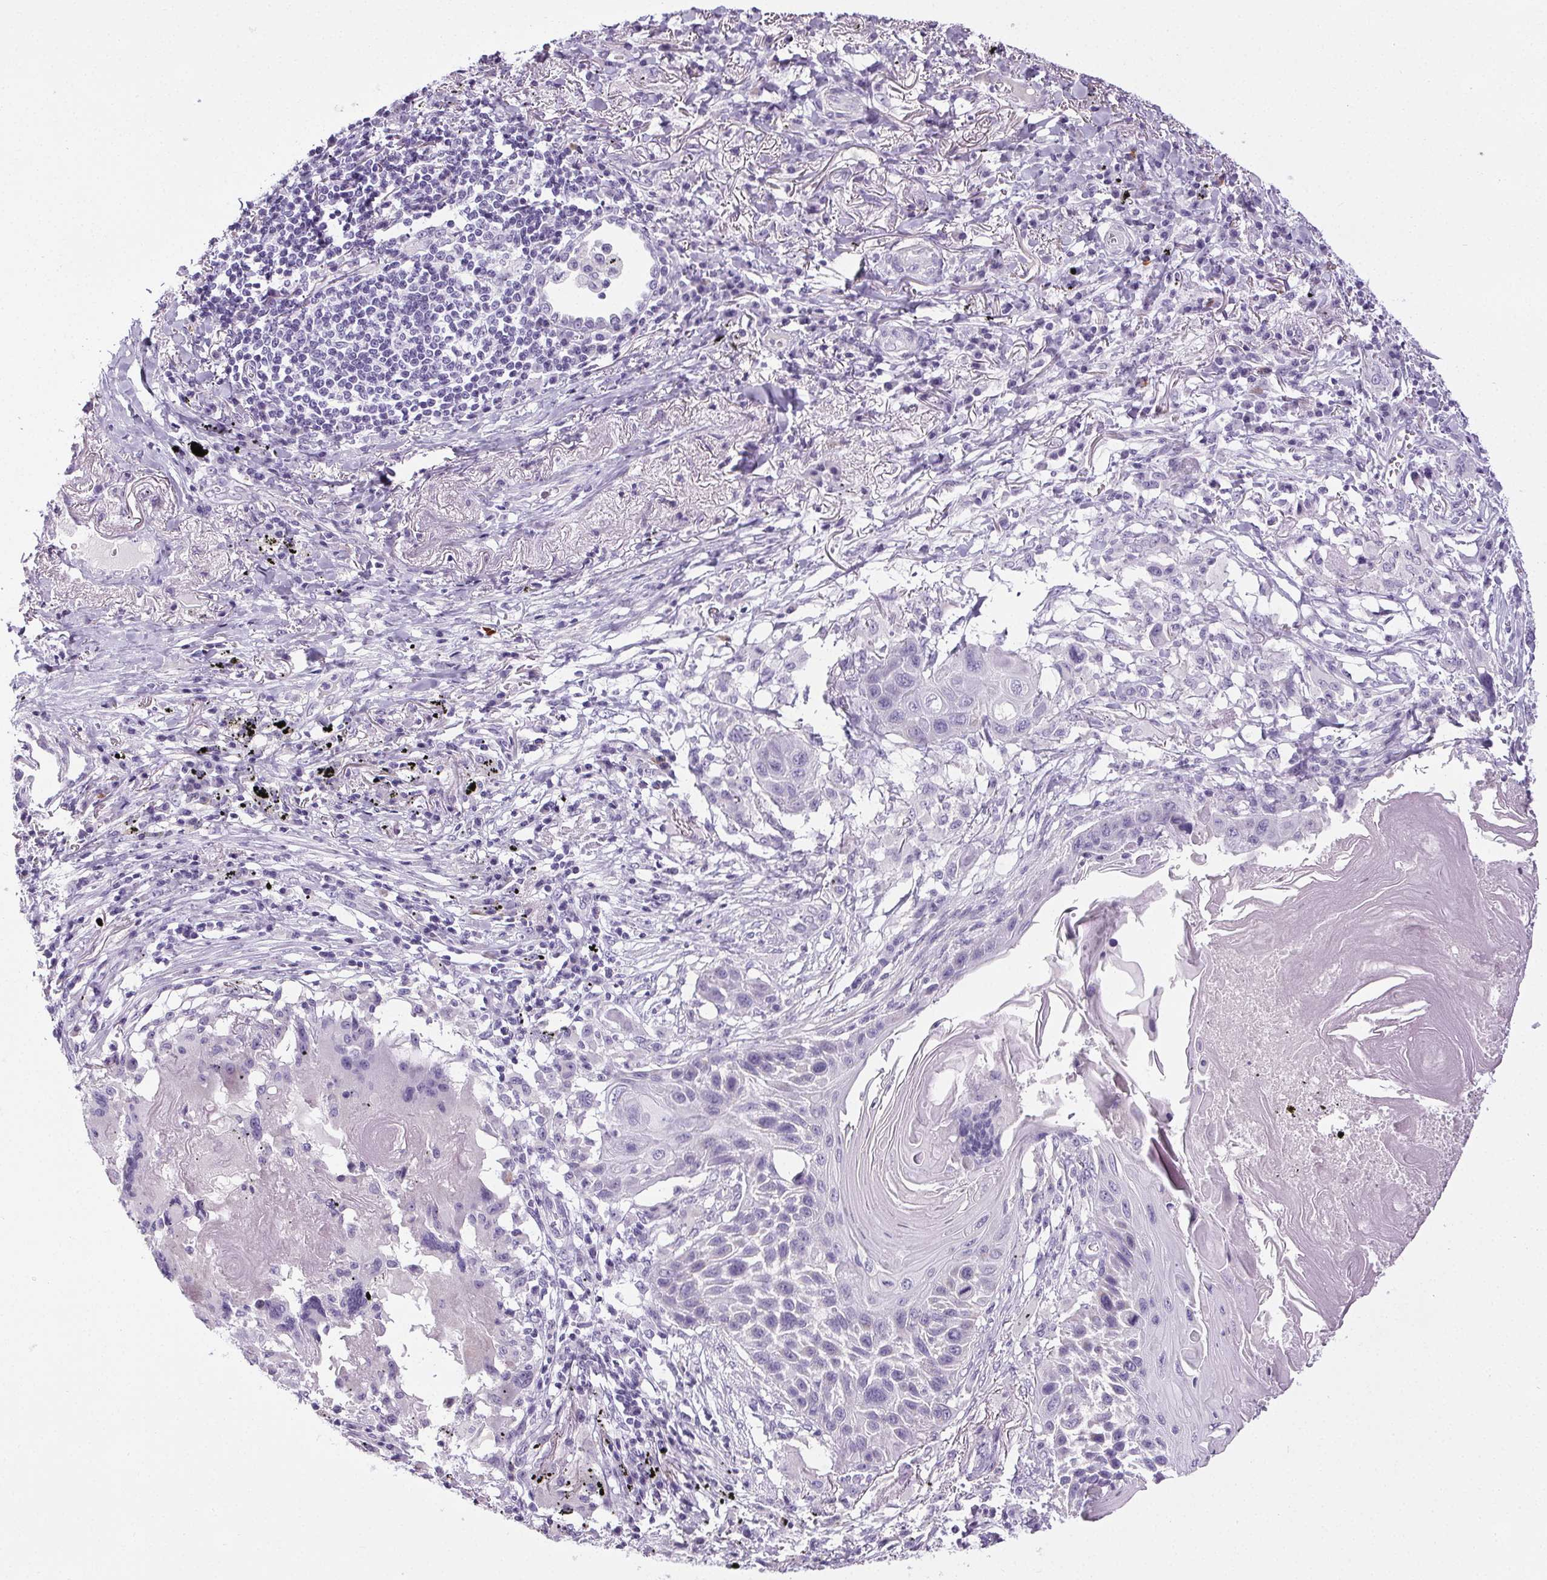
{"staining": {"intensity": "negative", "quantity": "none", "location": "none"}, "tissue": "lung cancer", "cell_type": "Tumor cells", "image_type": "cancer", "snomed": [{"axis": "morphology", "description": "Squamous cell carcinoma, NOS"}, {"axis": "topography", "description": "Lung"}], "caption": "Immunohistochemistry (IHC) image of neoplastic tissue: squamous cell carcinoma (lung) stained with DAB demonstrates no significant protein staining in tumor cells.", "gene": "ELAVL2", "patient": {"sex": "male", "age": 78}}